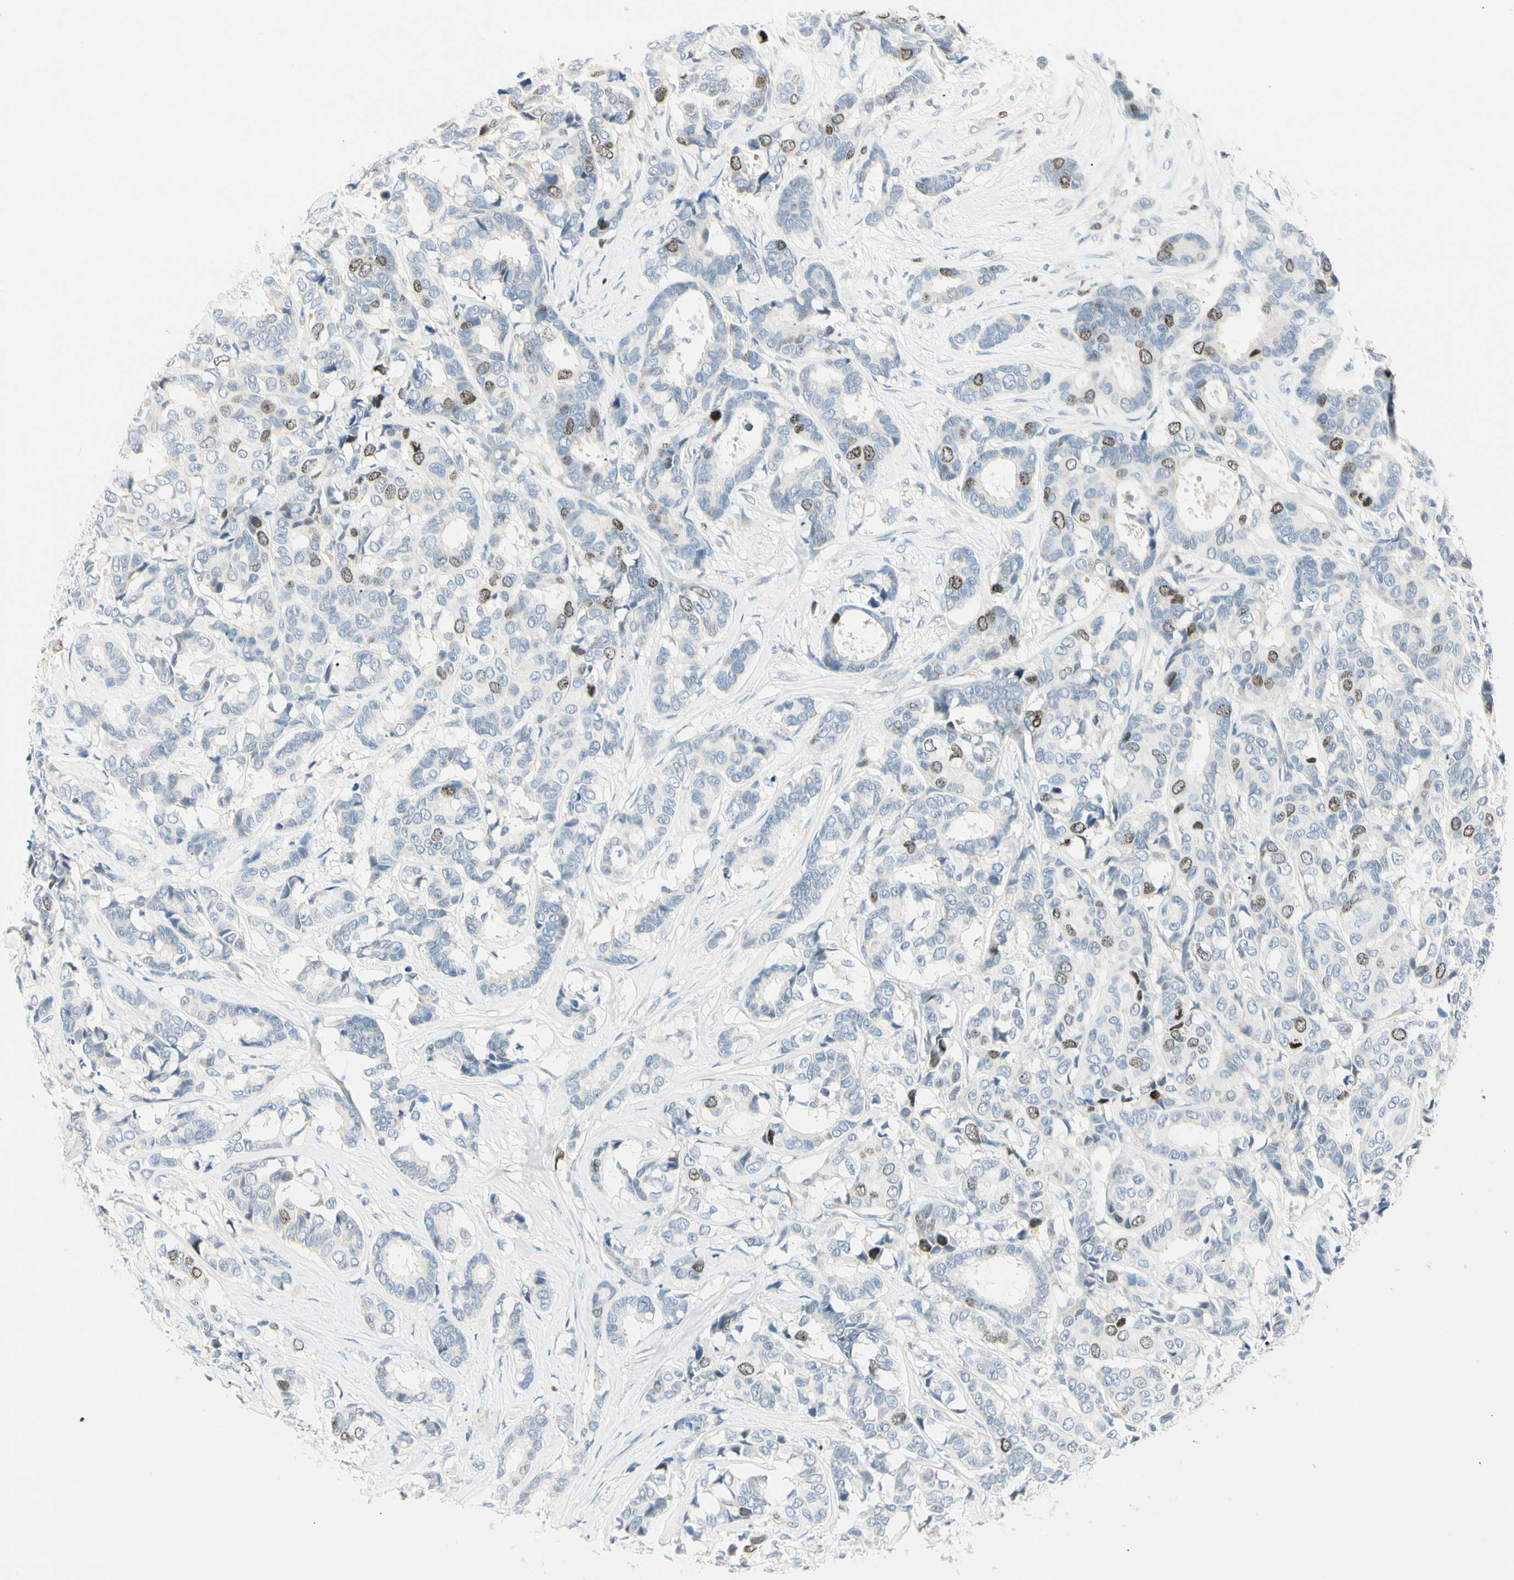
{"staining": {"intensity": "moderate", "quantity": "<25%", "location": "nuclear"}, "tissue": "breast cancer", "cell_type": "Tumor cells", "image_type": "cancer", "snomed": [{"axis": "morphology", "description": "Duct carcinoma"}, {"axis": "topography", "description": "Breast"}], "caption": "Immunohistochemical staining of human invasive ductal carcinoma (breast) demonstrates moderate nuclear protein staining in approximately <25% of tumor cells.", "gene": "PITX1", "patient": {"sex": "female", "age": 87}}